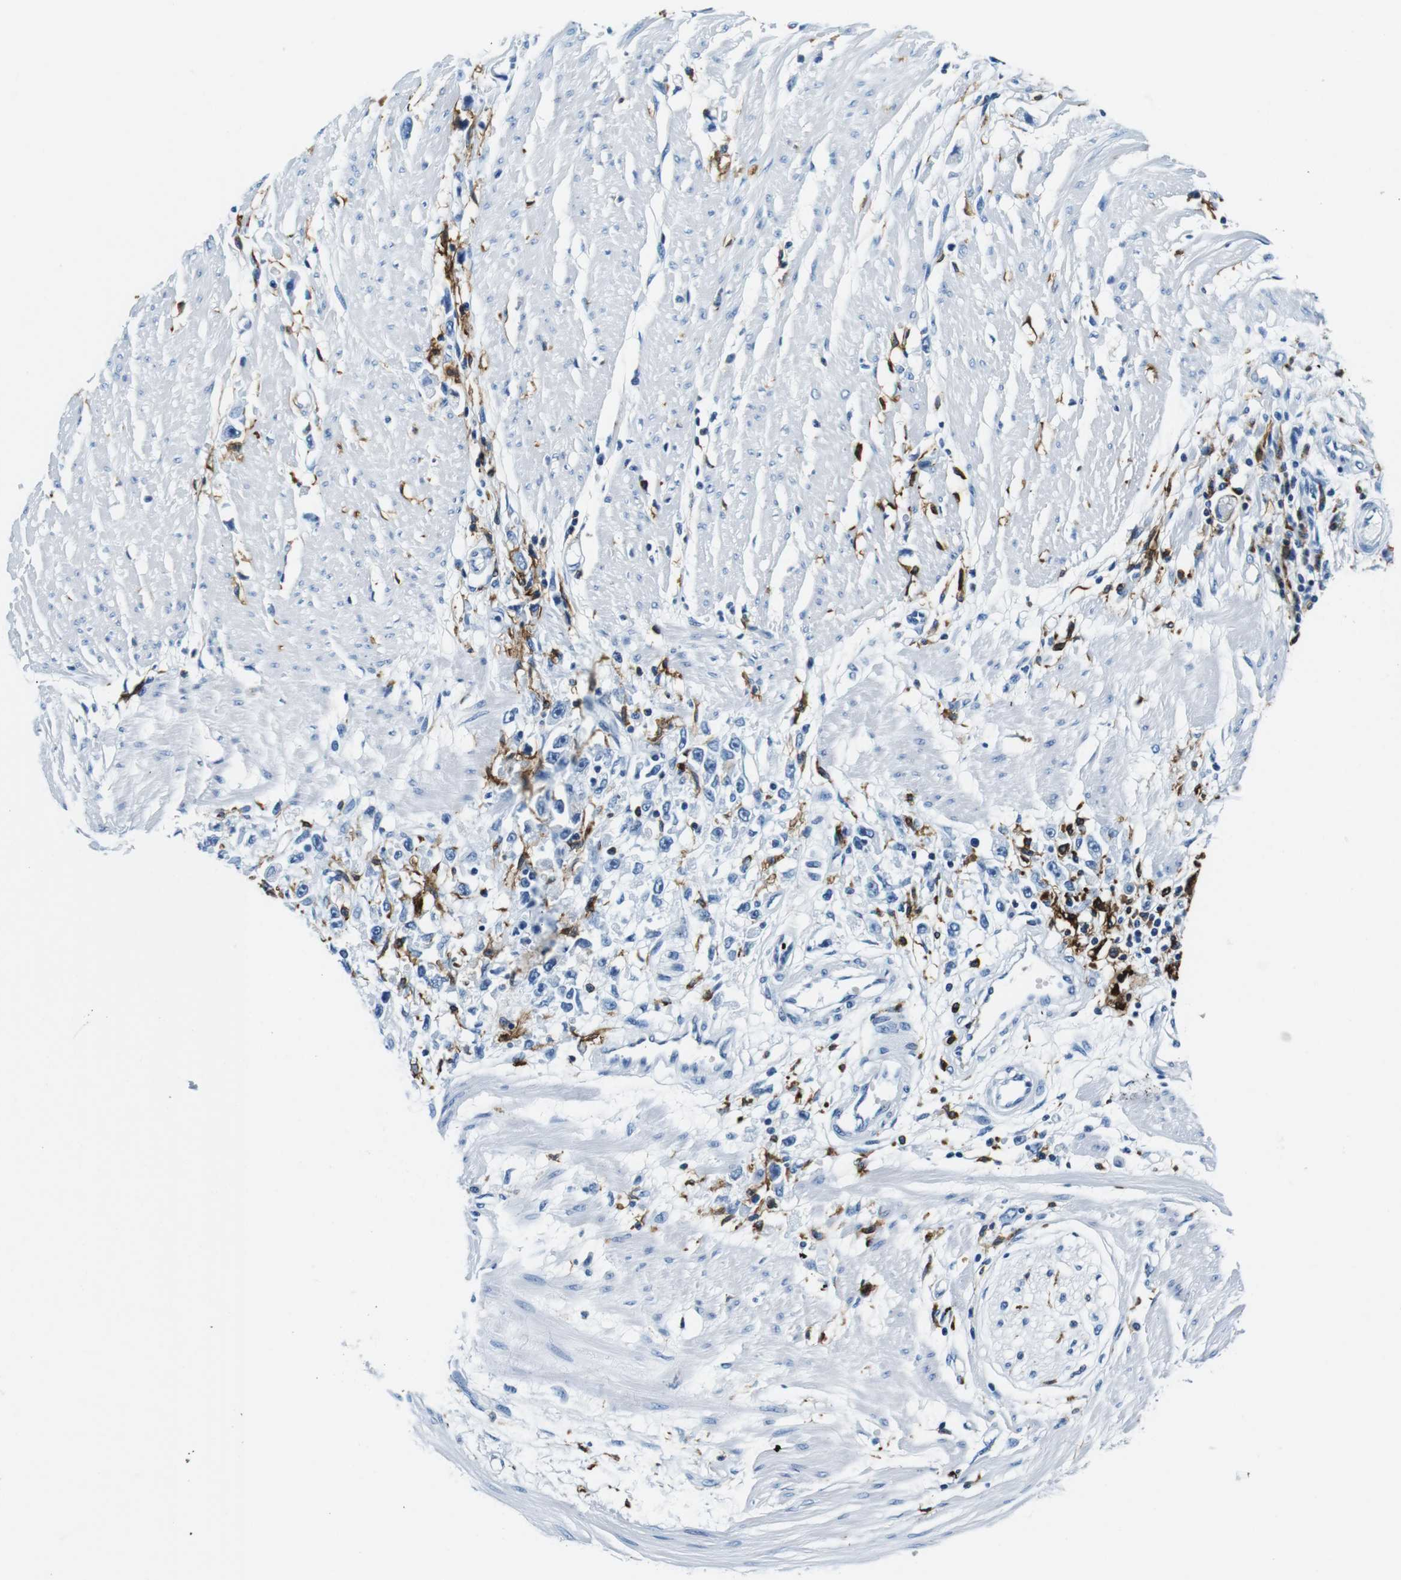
{"staining": {"intensity": "negative", "quantity": "none", "location": "none"}, "tissue": "stomach cancer", "cell_type": "Tumor cells", "image_type": "cancer", "snomed": [{"axis": "morphology", "description": "Adenocarcinoma, NOS"}, {"axis": "topography", "description": "Stomach"}], "caption": "IHC of stomach adenocarcinoma exhibits no expression in tumor cells.", "gene": "HLA-DRB1", "patient": {"sex": "female", "age": 59}}